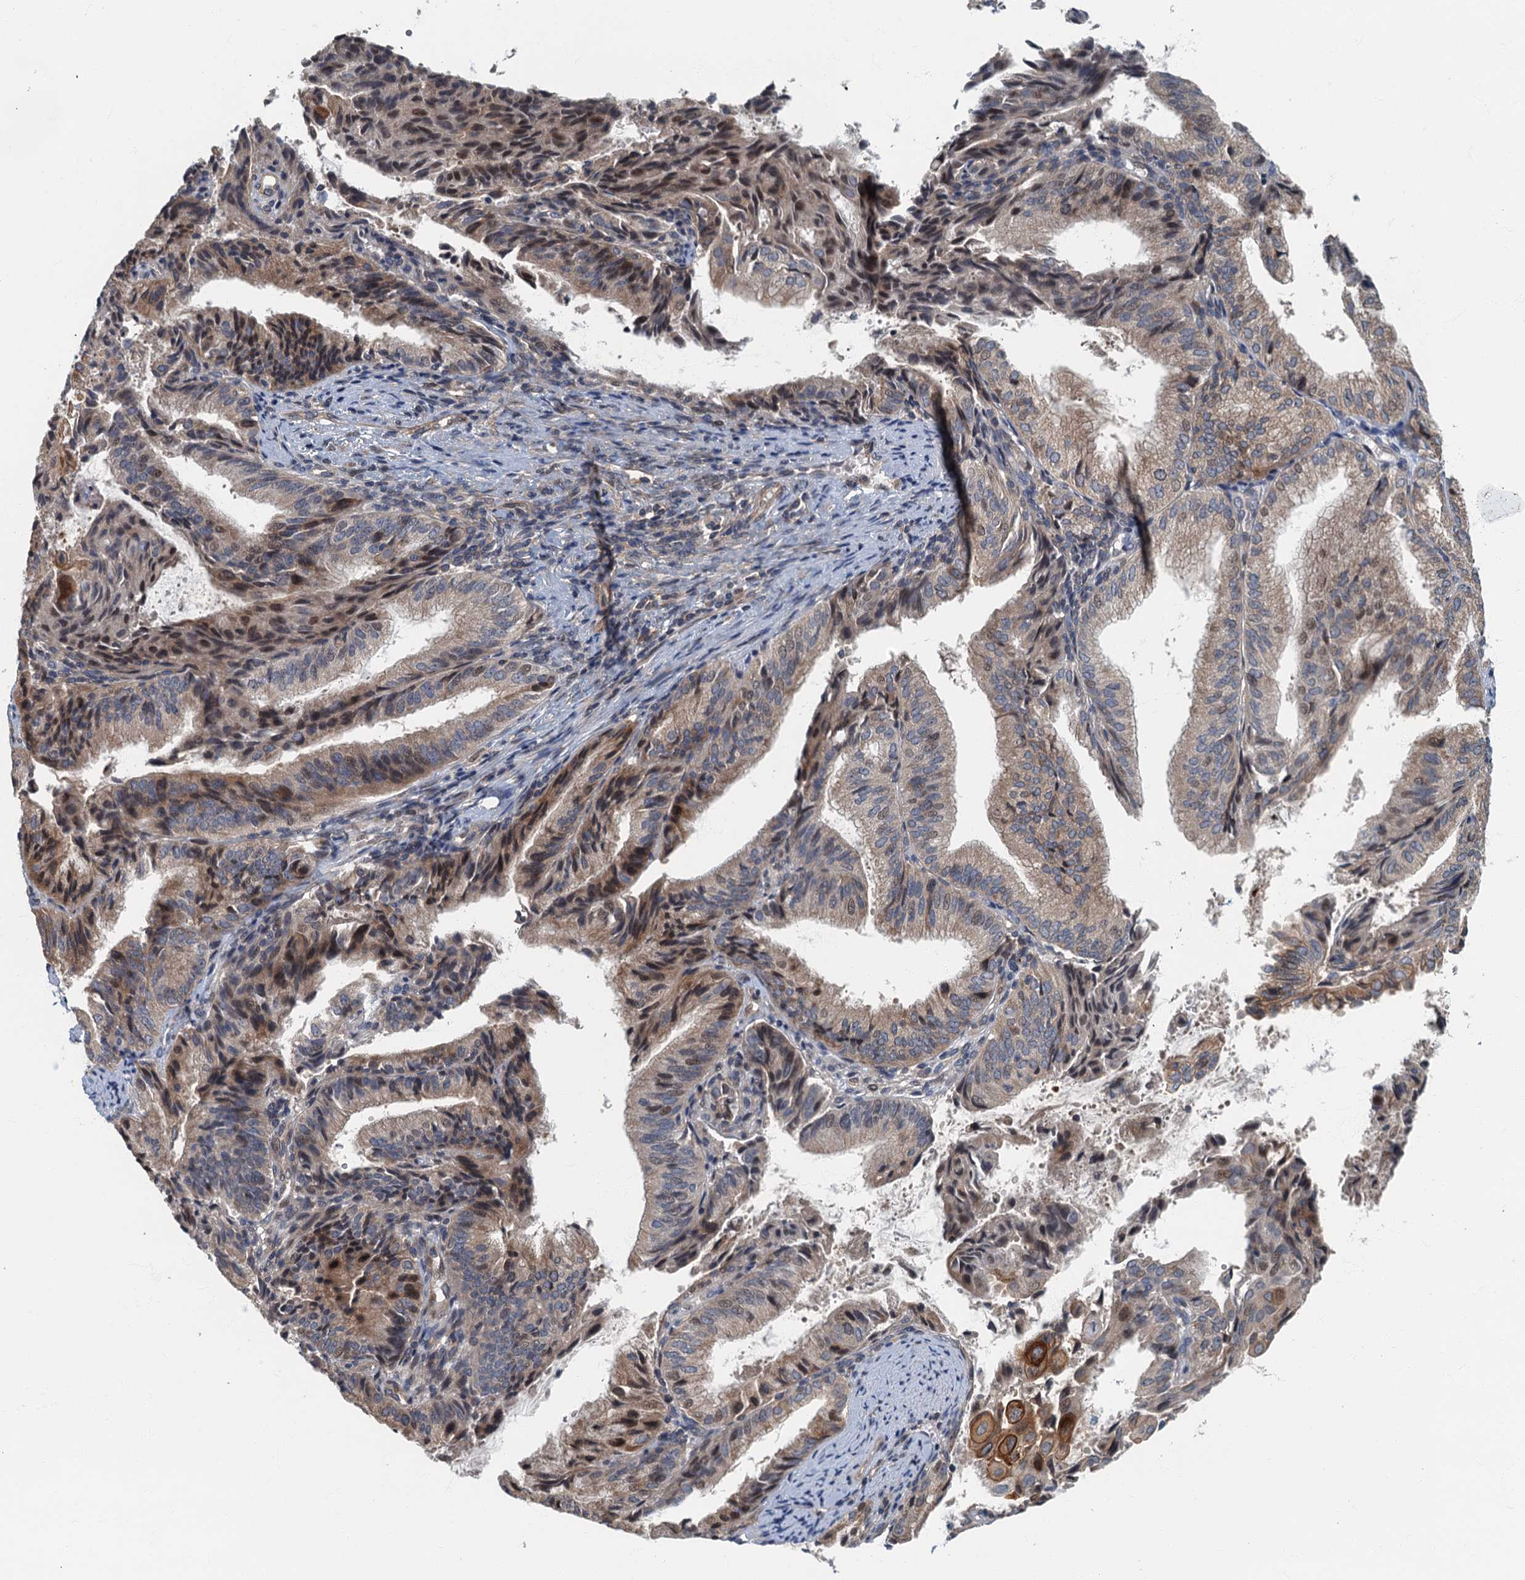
{"staining": {"intensity": "moderate", "quantity": "<25%", "location": "cytoplasmic/membranous,nuclear"}, "tissue": "endometrial cancer", "cell_type": "Tumor cells", "image_type": "cancer", "snomed": [{"axis": "morphology", "description": "Adenocarcinoma, NOS"}, {"axis": "topography", "description": "Endometrium"}], "caption": "Immunohistochemical staining of human endometrial cancer exhibits low levels of moderate cytoplasmic/membranous and nuclear protein positivity in about <25% of tumor cells.", "gene": "CKAP2L", "patient": {"sex": "female", "age": 49}}